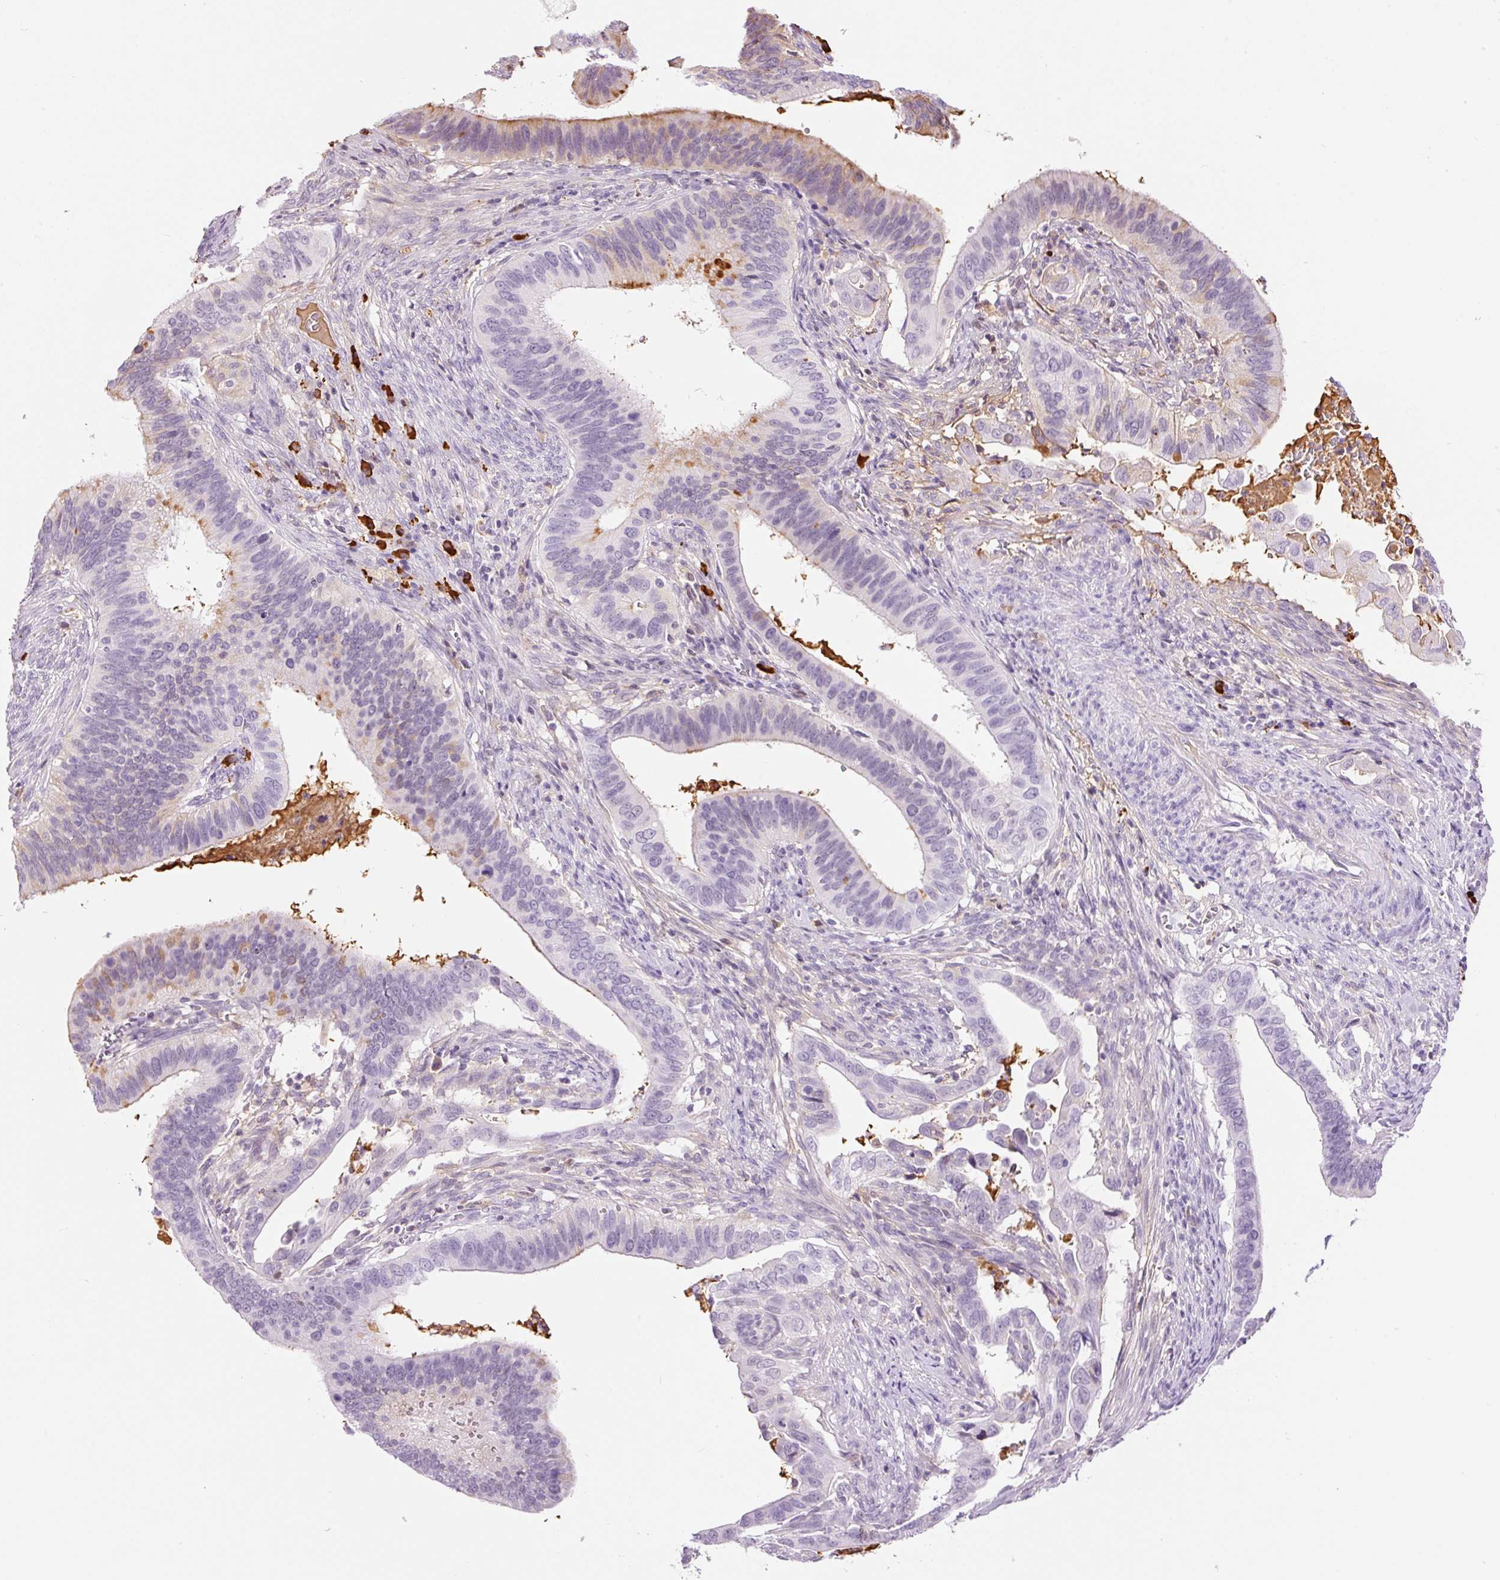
{"staining": {"intensity": "moderate", "quantity": "<25%", "location": "cytoplasmic/membranous"}, "tissue": "cervical cancer", "cell_type": "Tumor cells", "image_type": "cancer", "snomed": [{"axis": "morphology", "description": "Adenocarcinoma, NOS"}, {"axis": "topography", "description": "Cervix"}], "caption": "High-power microscopy captured an immunohistochemistry histopathology image of adenocarcinoma (cervical), revealing moderate cytoplasmic/membranous positivity in approximately <25% of tumor cells.", "gene": "PRPF38B", "patient": {"sex": "female", "age": 42}}